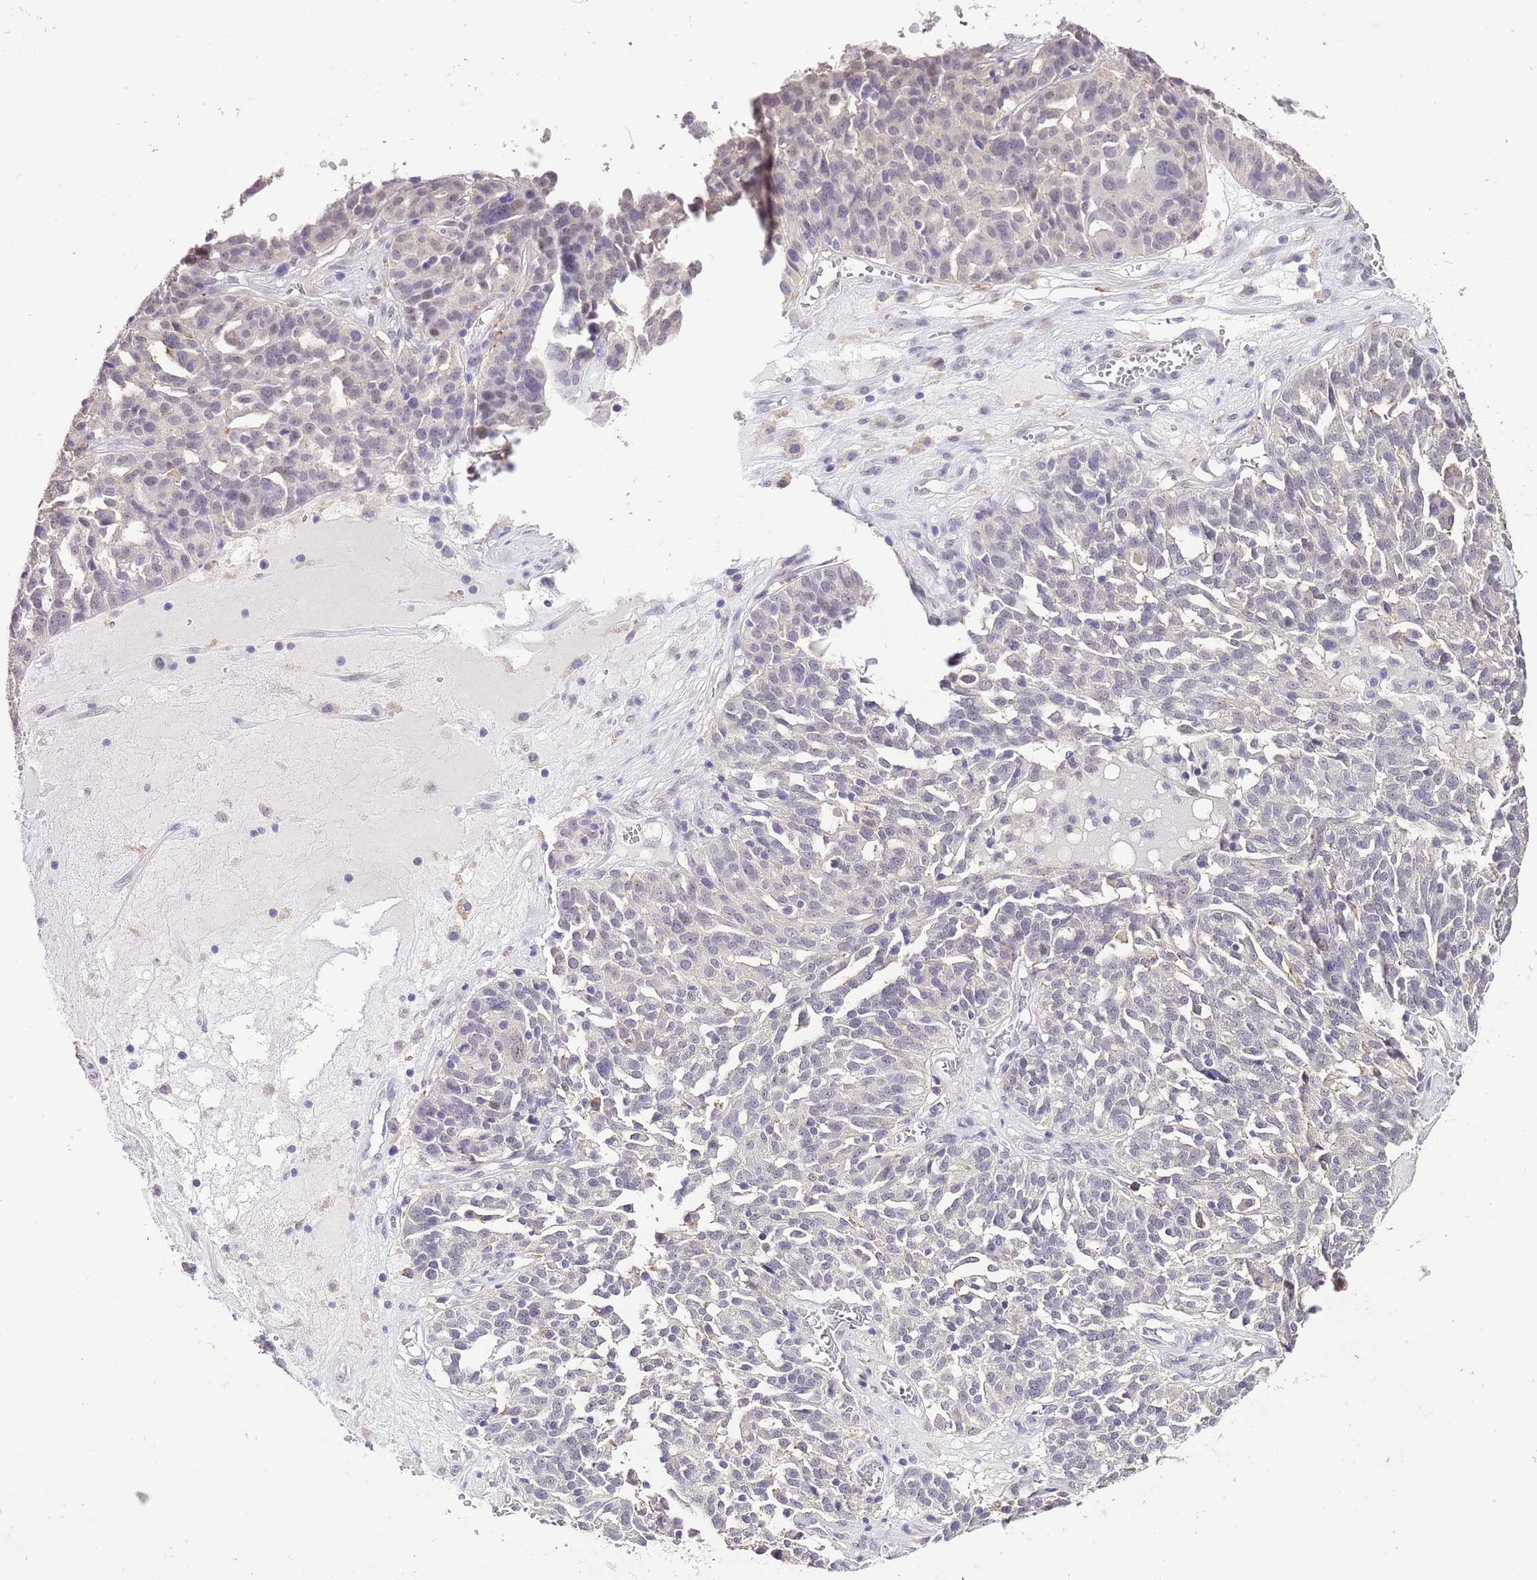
{"staining": {"intensity": "weak", "quantity": "<25%", "location": "nuclear"}, "tissue": "ovarian cancer", "cell_type": "Tumor cells", "image_type": "cancer", "snomed": [{"axis": "morphology", "description": "Cystadenocarcinoma, serous, NOS"}, {"axis": "topography", "description": "Ovary"}], "caption": "This photomicrograph is of ovarian cancer (serous cystadenocarcinoma) stained with immunohistochemistry to label a protein in brown with the nuclei are counter-stained blue. There is no staining in tumor cells. (Stains: DAB immunohistochemistry with hematoxylin counter stain, Microscopy: brightfield microscopy at high magnification).", "gene": "IZUMO4", "patient": {"sex": "female", "age": 59}}